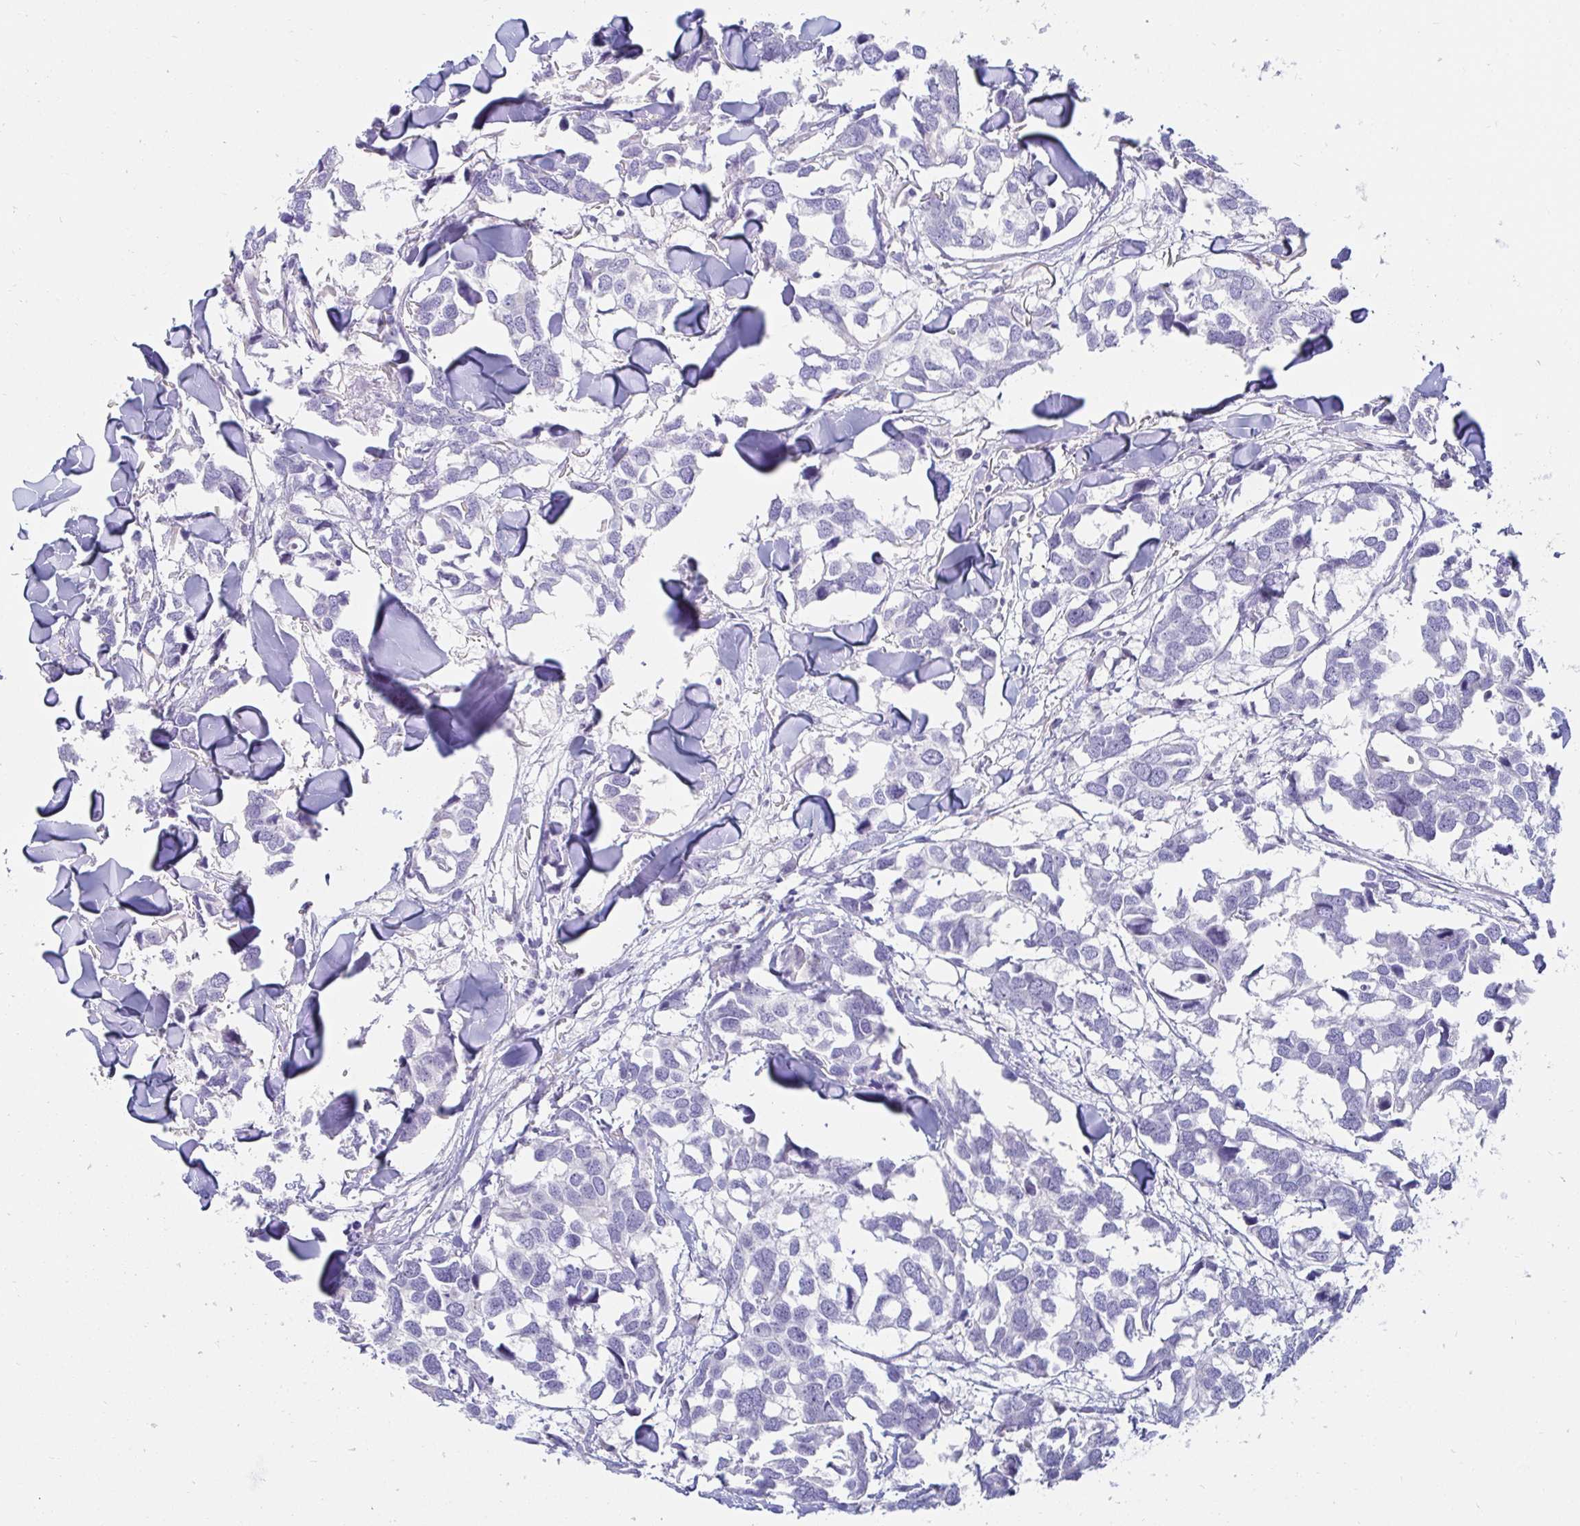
{"staining": {"intensity": "negative", "quantity": "none", "location": "none"}, "tissue": "breast cancer", "cell_type": "Tumor cells", "image_type": "cancer", "snomed": [{"axis": "morphology", "description": "Duct carcinoma"}, {"axis": "topography", "description": "Breast"}], "caption": "The IHC photomicrograph has no significant staining in tumor cells of intraductal carcinoma (breast) tissue.", "gene": "C4orf17", "patient": {"sex": "female", "age": 83}}